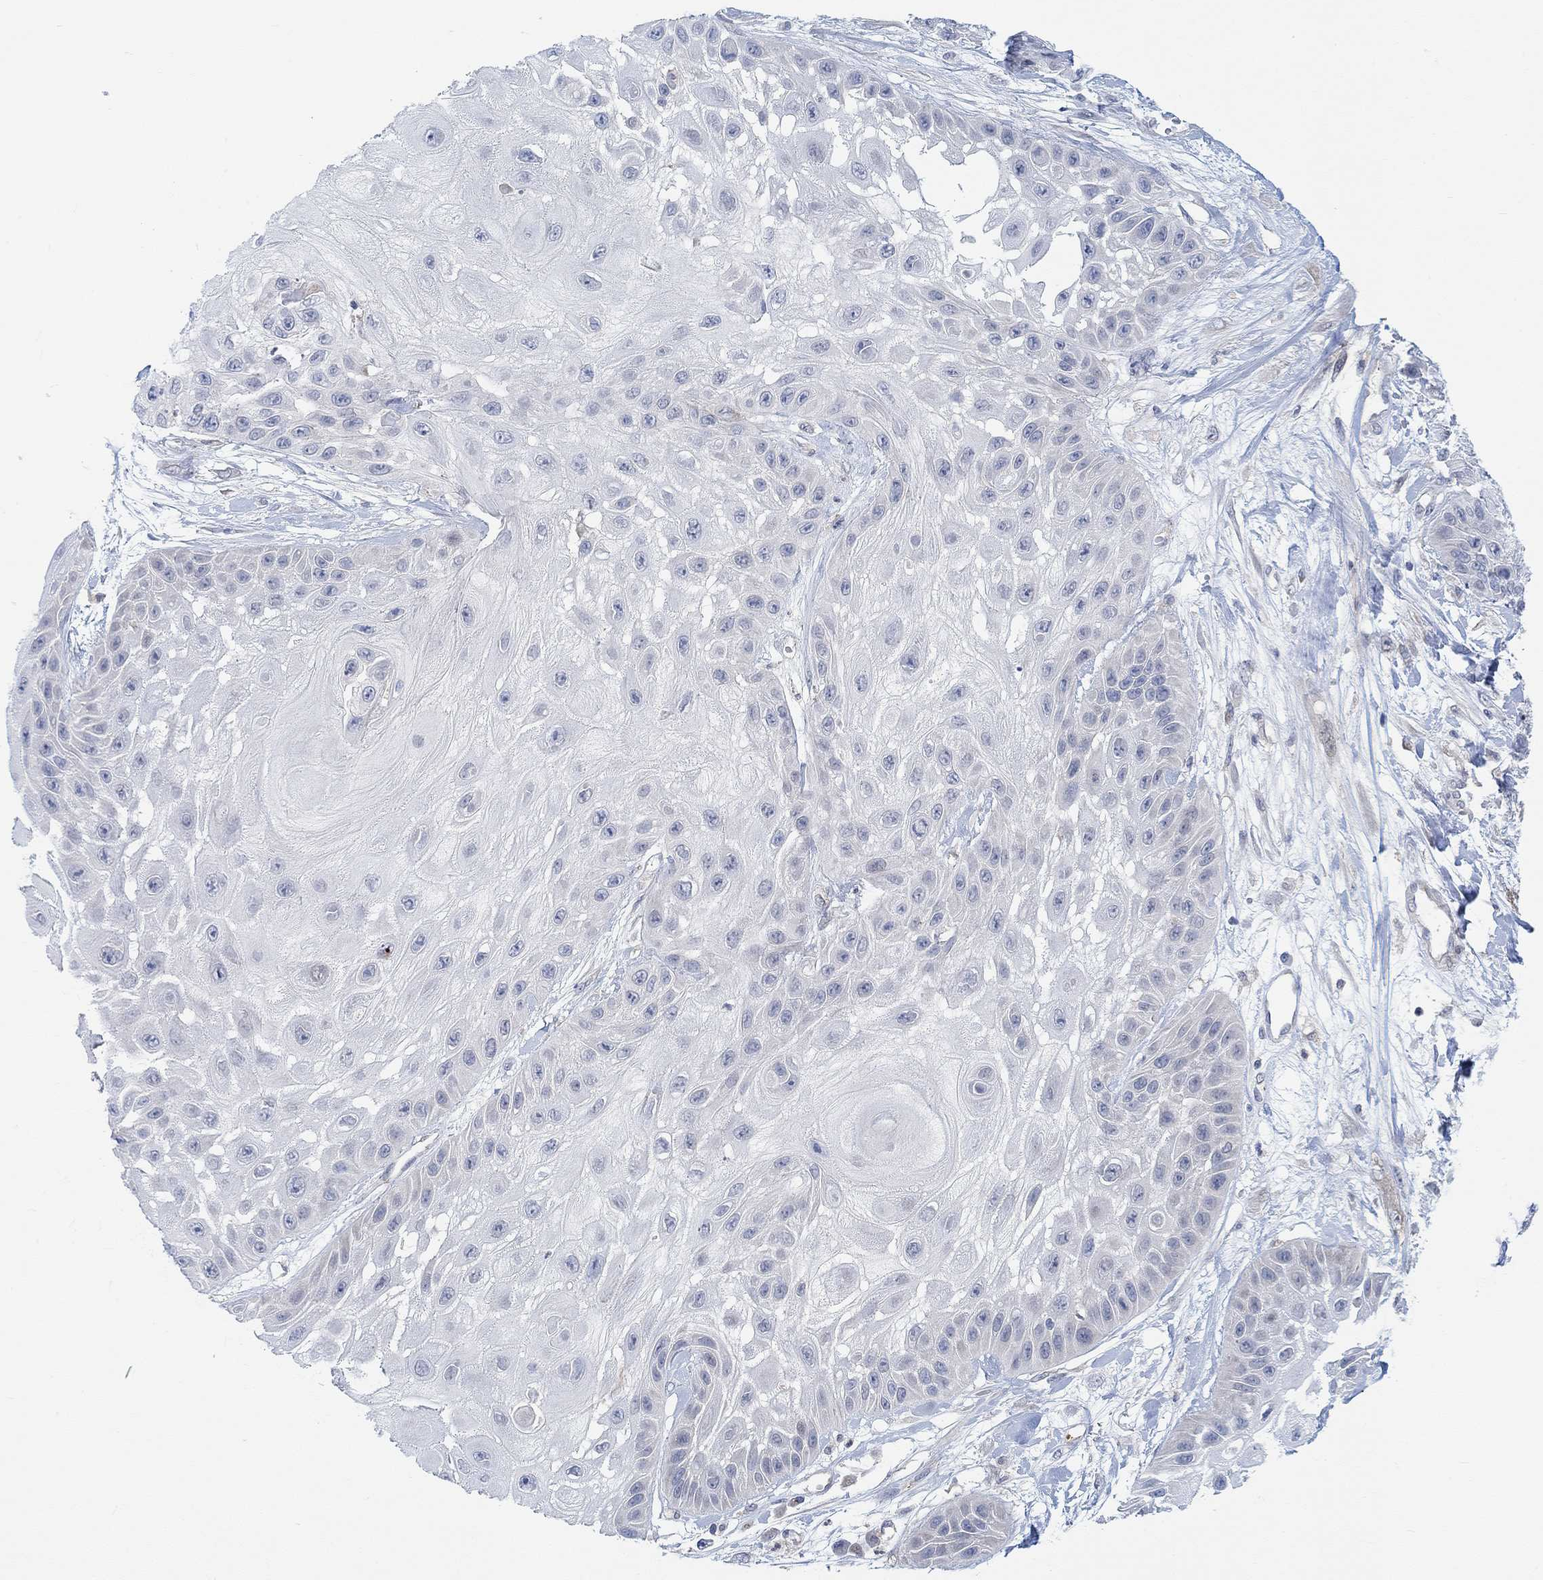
{"staining": {"intensity": "negative", "quantity": "none", "location": "none"}, "tissue": "skin cancer", "cell_type": "Tumor cells", "image_type": "cancer", "snomed": [{"axis": "morphology", "description": "Normal tissue, NOS"}, {"axis": "morphology", "description": "Squamous cell carcinoma, NOS"}, {"axis": "topography", "description": "Skin"}], "caption": "This micrograph is of skin squamous cell carcinoma stained with immunohistochemistry to label a protein in brown with the nuclei are counter-stained blue. There is no staining in tumor cells.", "gene": "PMFBP1", "patient": {"sex": "male", "age": 79}}